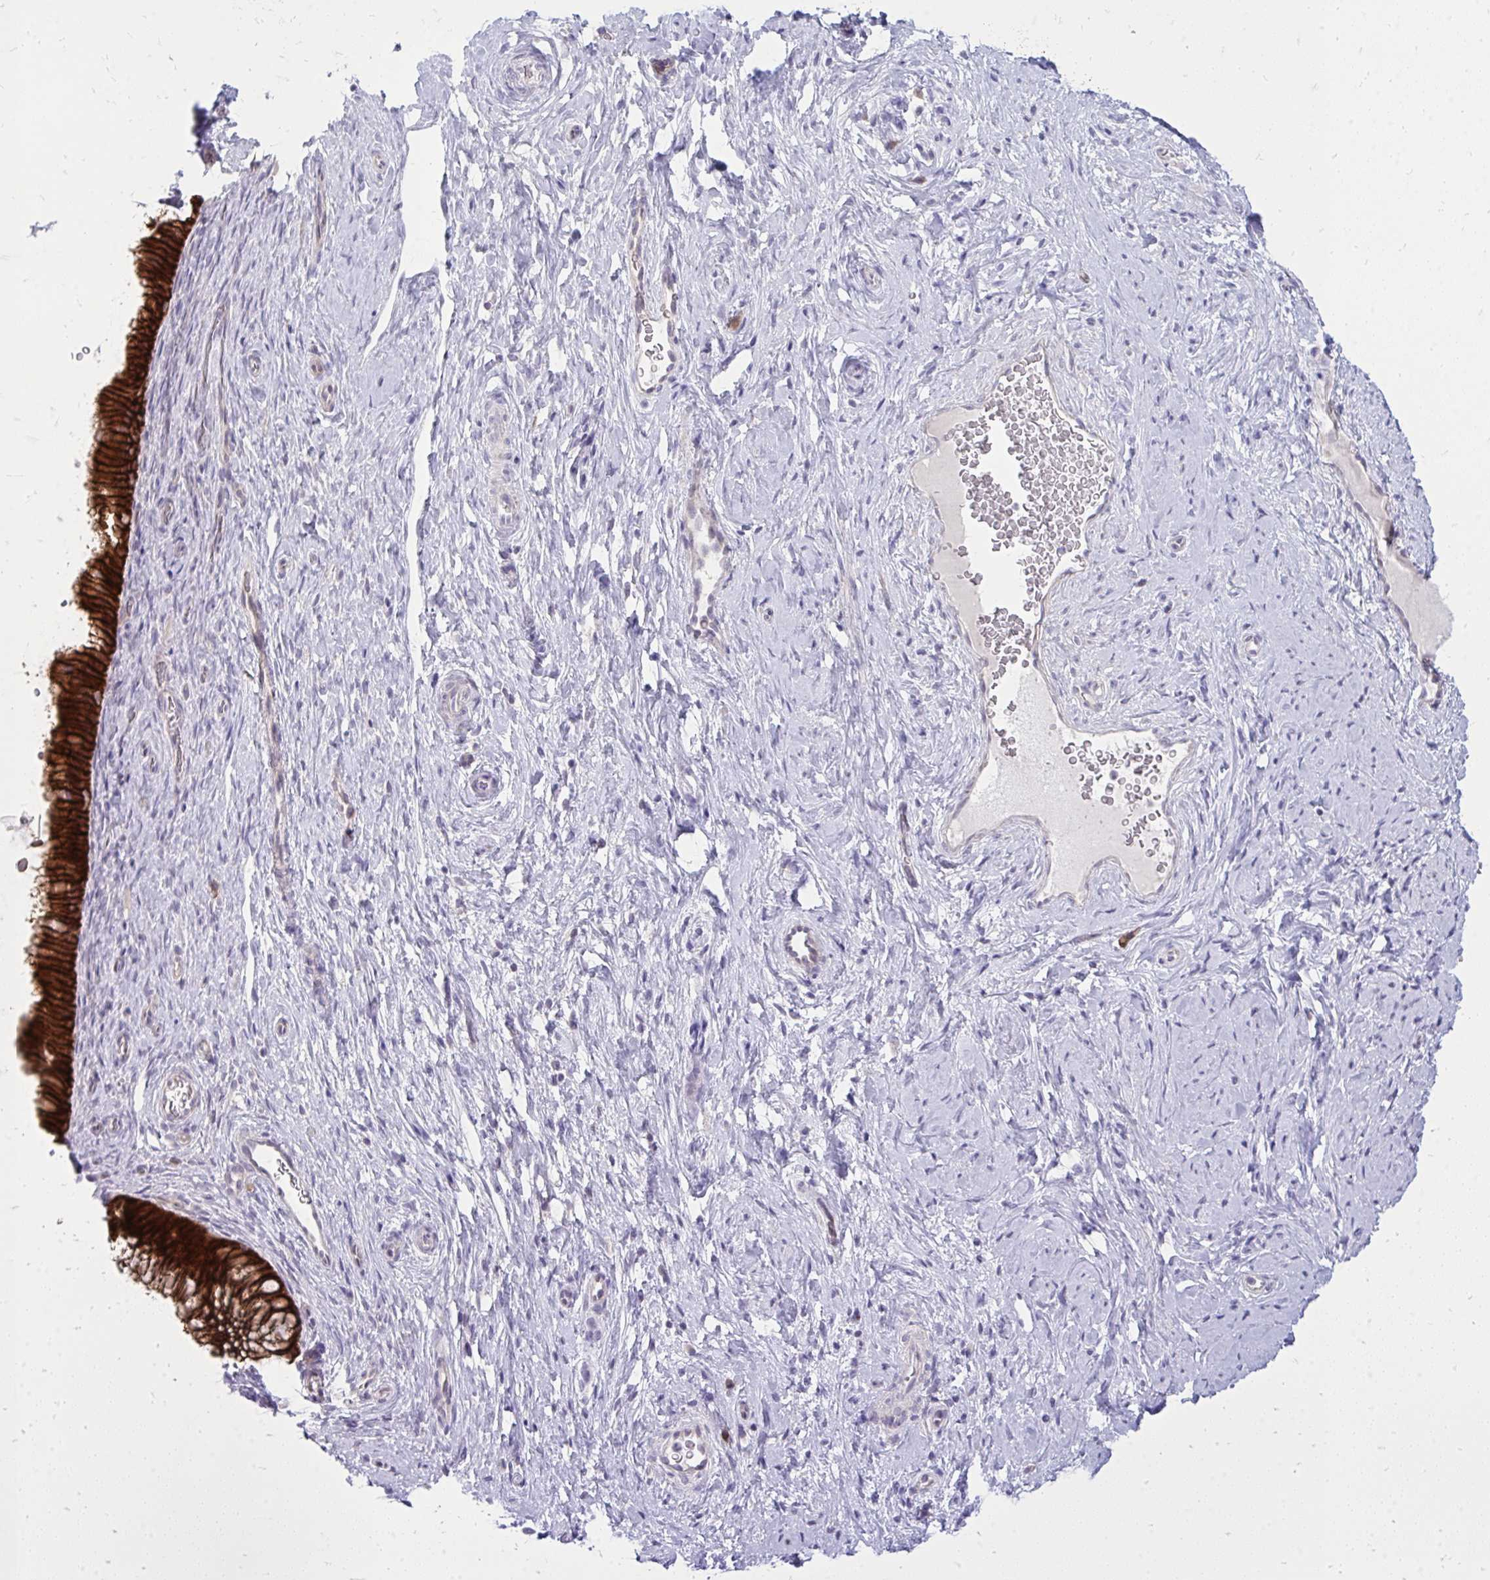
{"staining": {"intensity": "strong", "quantity": ">75%", "location": "cytoplasmic/membranous"}, "tissue": "cervix", "cell_type": "Glandular cells", "image_type": "normal", "snomed": [{"axis": "morphology", "description": "Normal tissue, NOS"}, {"axis": "topography", "description": "Cervix"}], "caption": "Immunohistochemical staining of benign human cervix reveals strong cytoplasmic/membranous protein expression in about >75% of glandular cells. The protein is stained brown, and the nuclei are stained in blue (DAB (3,3'-diaminobenzidine) IHC with brightfield microscopy, high magnification).", "gene": "SPTBN2", "patient": {"sex": "female", "age": 34}}